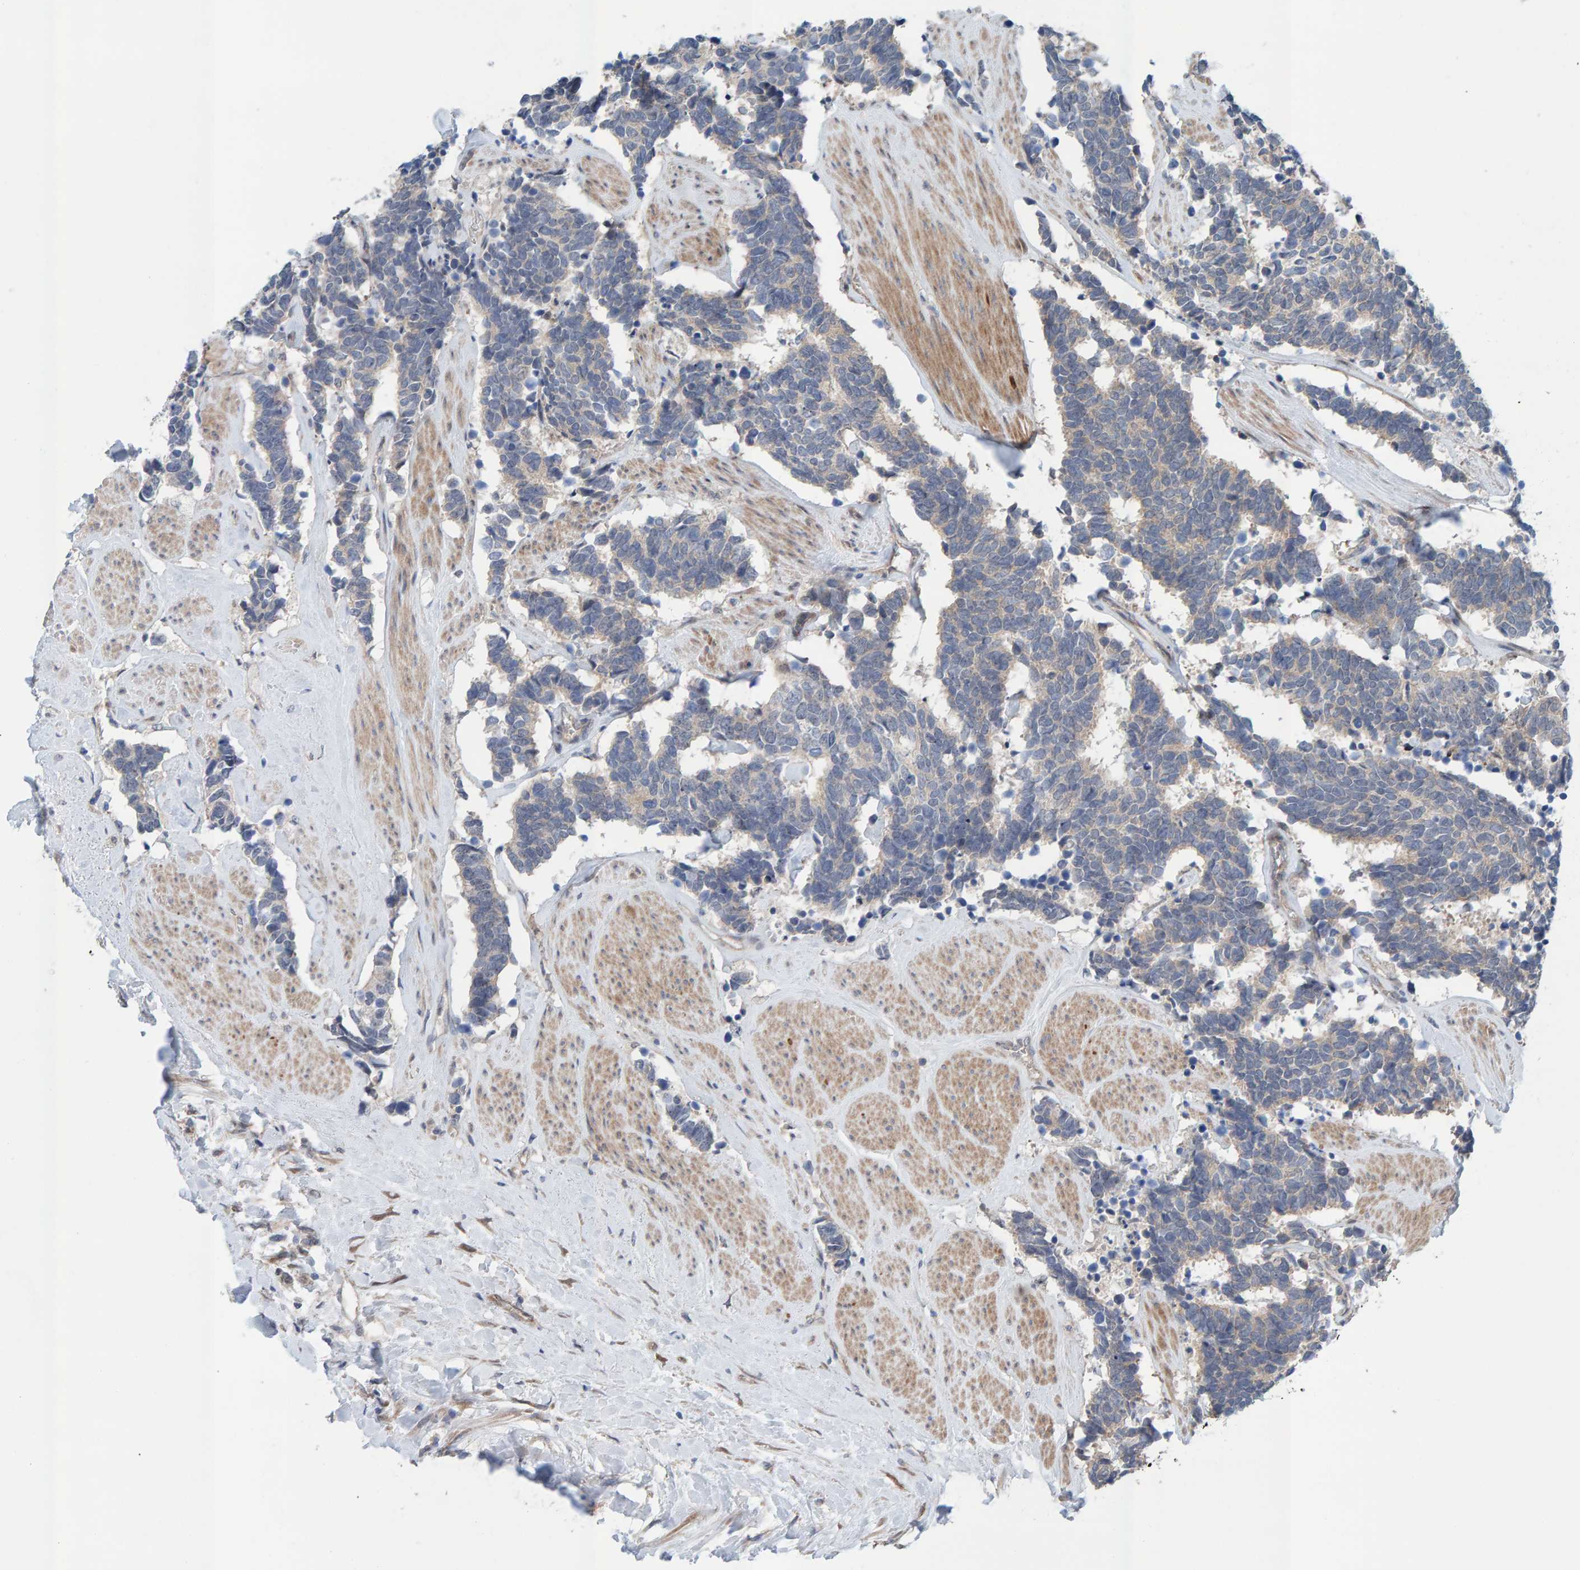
{"staining": {"intensity": "weak", "quantity": "<25%", "location": "cytoplasmic/membranous"}, "tissue": "carcinoid", "cell_type": "Tumor cells", "image_type": "cancer", "snomed": [{"axis": "morphology", "description": "Carcinoma, NOS"}, {"axis": "morphology", "description": "Carcinoid, malignant, NOS"}, {"axis": "topography", "description": "Urinary bladder"}], "caption": "The IHC micrograph has no significant expression in tumor cells of carcinoid tissue.", "gene": "LRSAM1", "patient": {"sex": "male", "age": 57}}